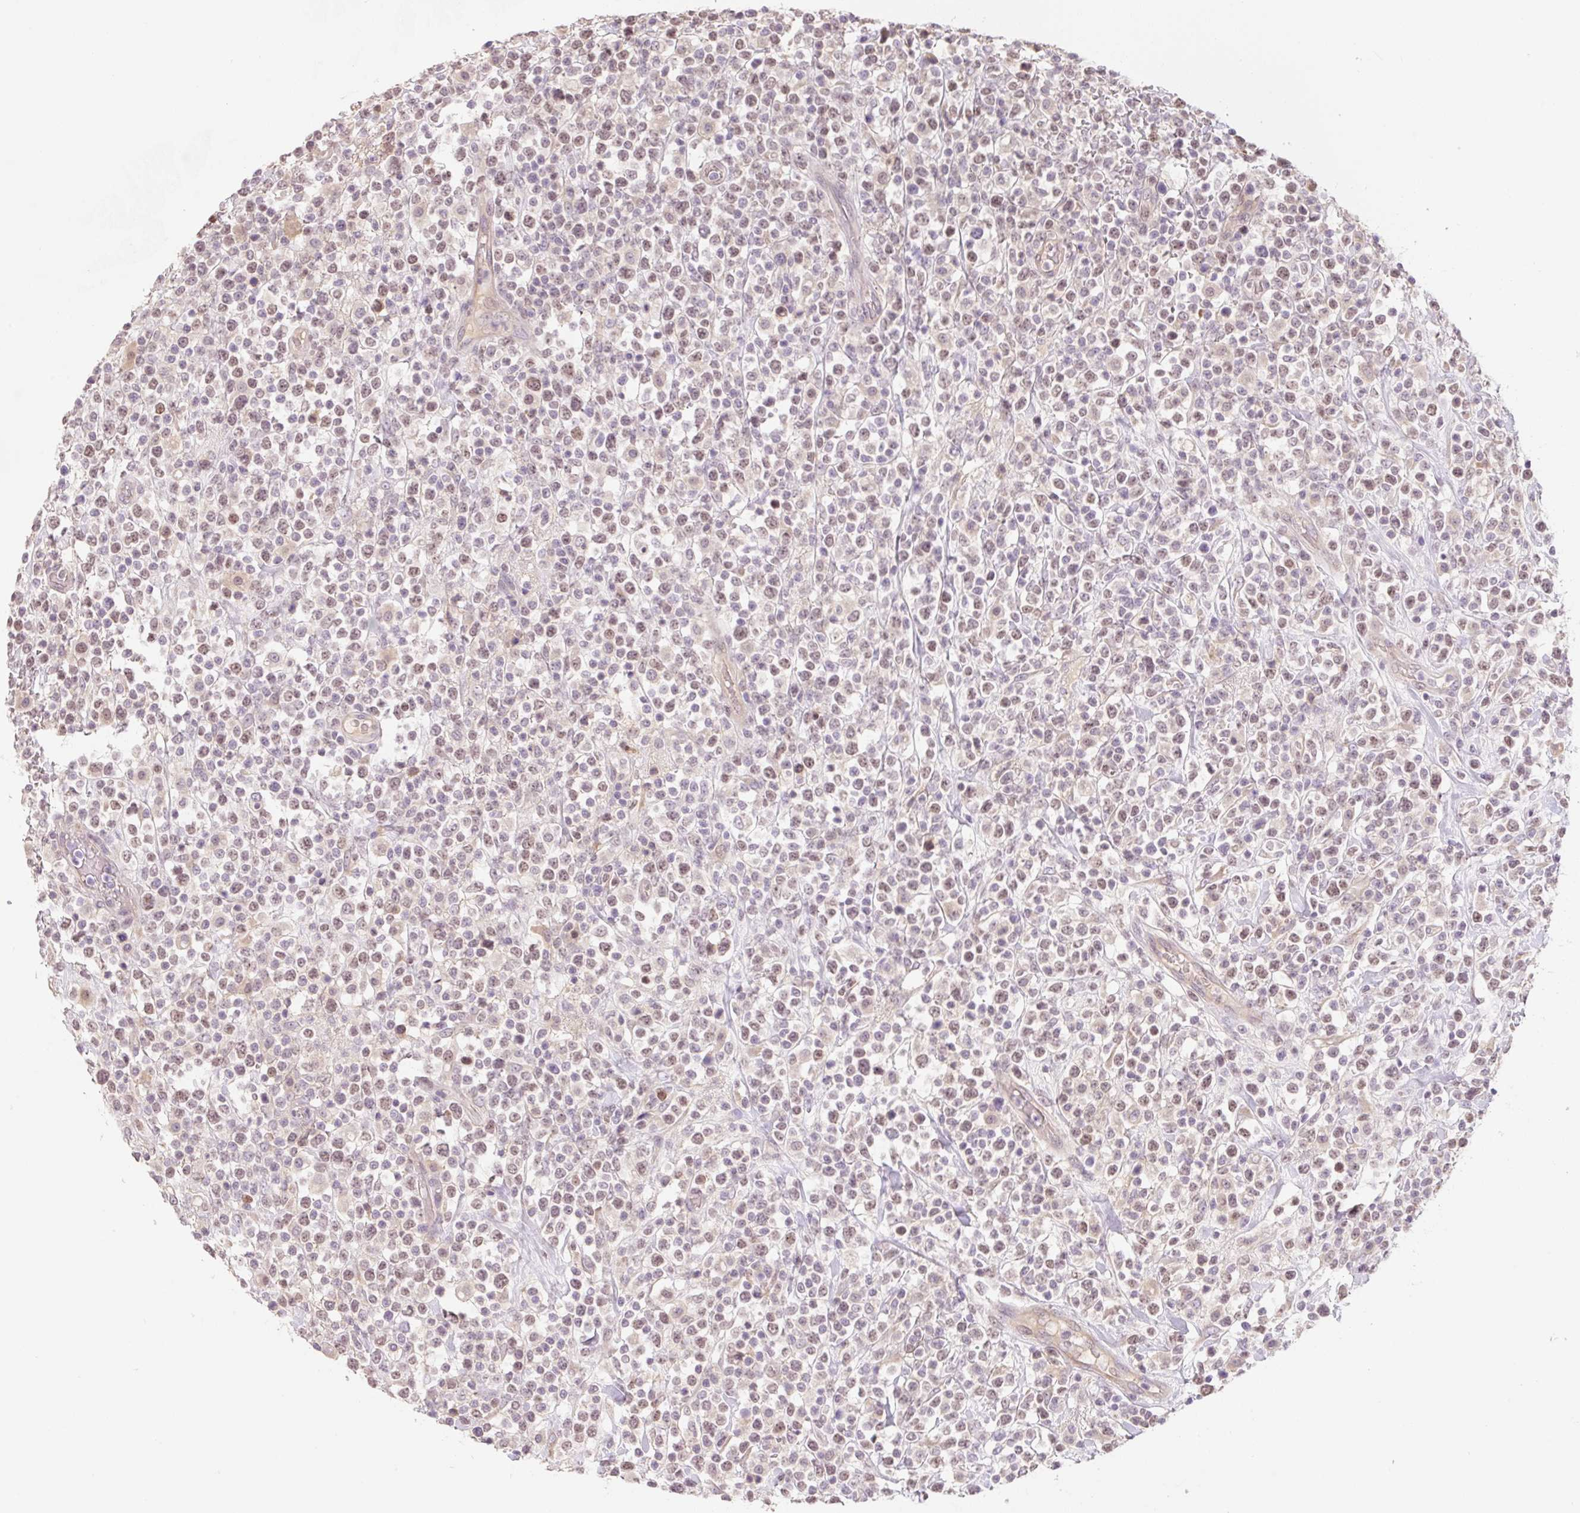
{"staining": {"intensity": "moderate", "quantity": ">75%", "location": "nuclear"}, "tissue": "lymphoma", "cell_type": "Tumor cells", "image_type": "cancer", "snomed": [{"axis": "morphology", "description": "Malignant lymphoma, non-Hodgkin's type, High grade"}, {"axis": "topography", "description": "Colon"}], "caption": "Immunohistochemical staining of human lymphoma shows medium levels of moderate nuclear positivity in approximately >75% of tumor cells. Nuclei are stained in blue.", "gene": "MIA2", "patient": {"sex": "female", "age": 53}}